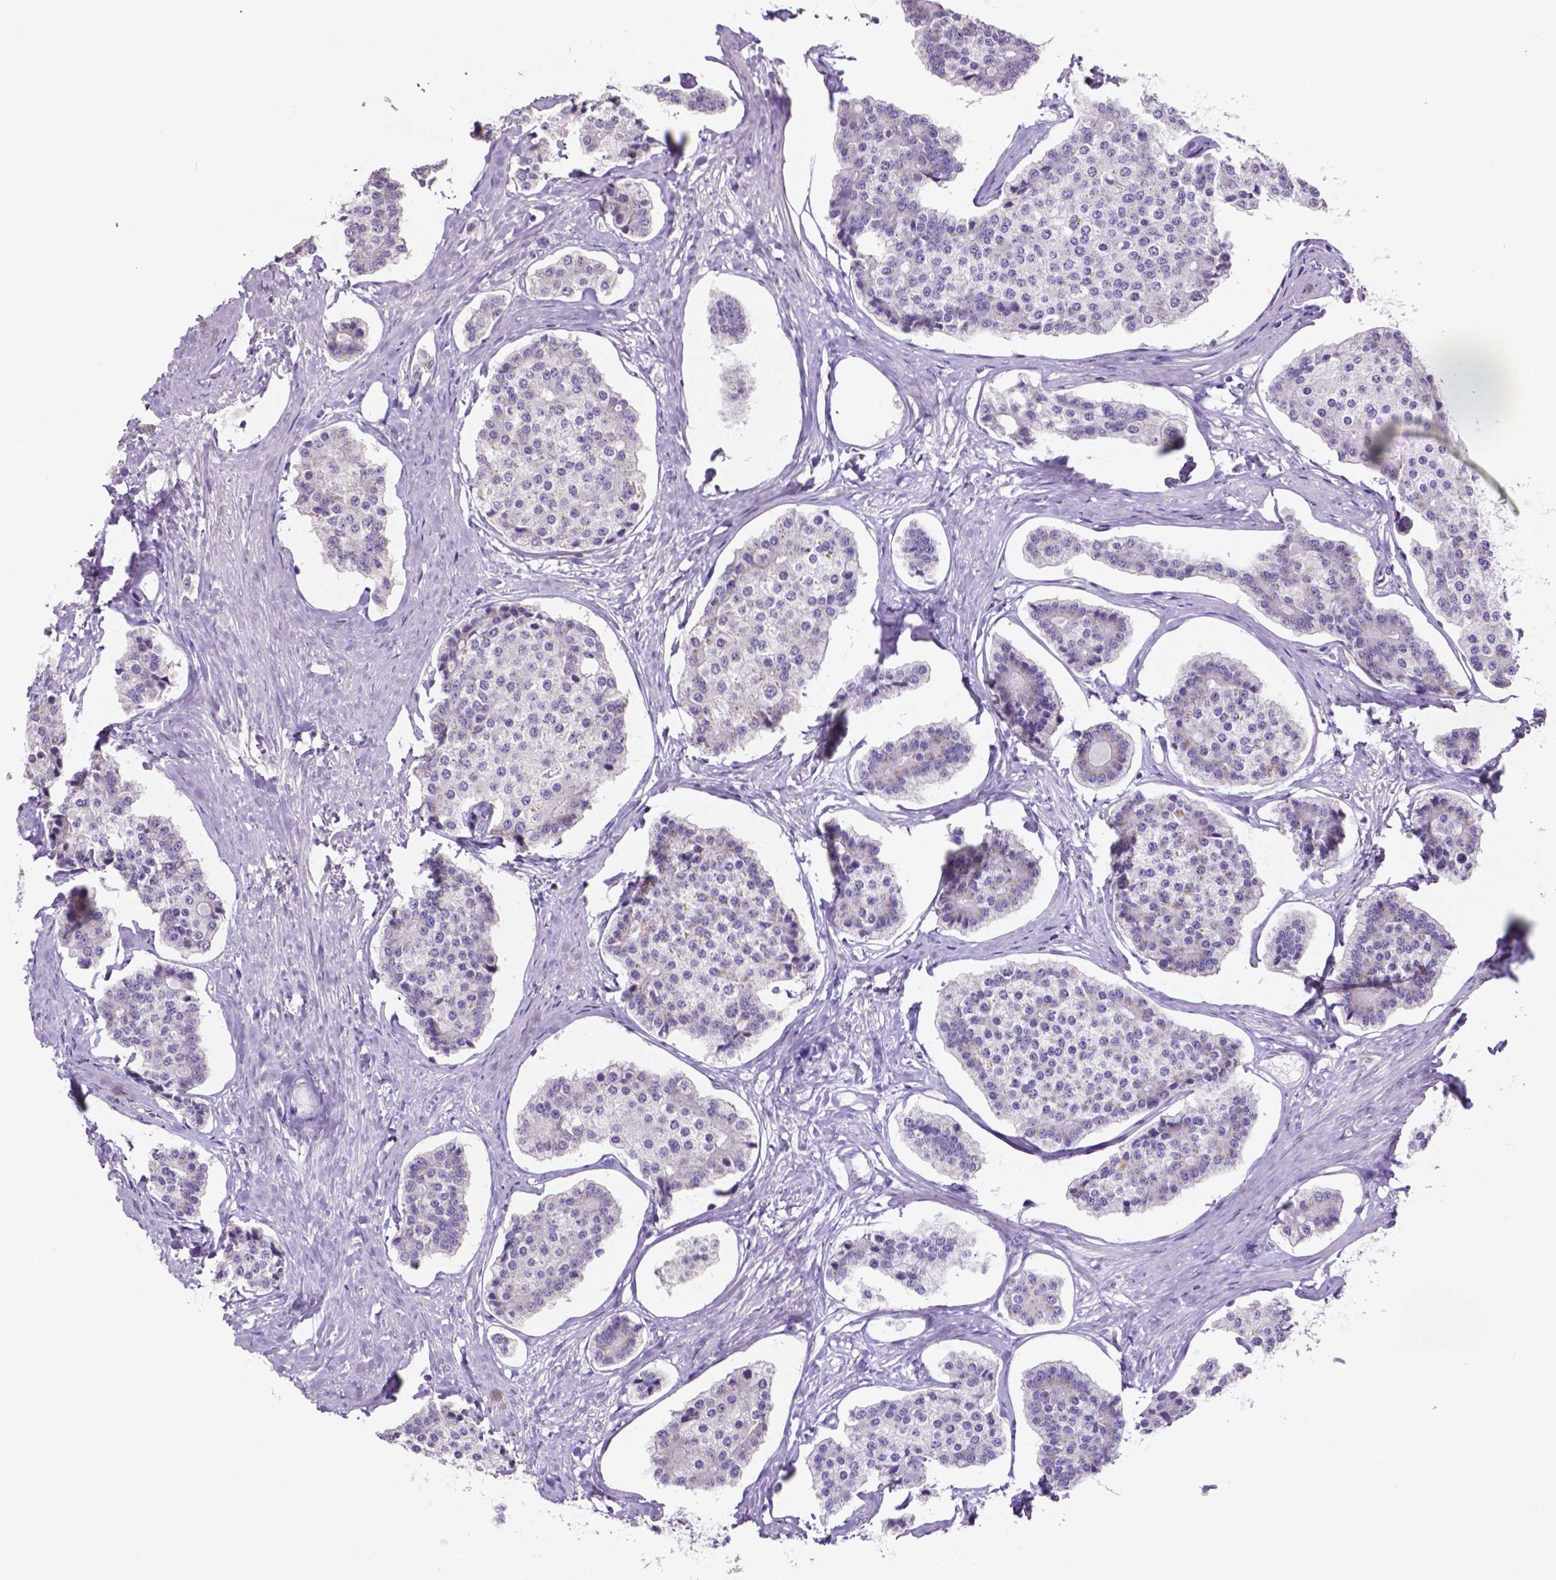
{"staining": {"intensity": "negative", "quantity": "none", "location": "none"}, "tissue": "carcinoid", "cell_type": "Tumor cells", "image_type": "cancer", "snomed": [{"axis": "morphology", "description": "Carcinoid, malignant, NOS"}, {"axis": "topography", "description": "Small intestine"}], "caption": "DAB immunohistochemical staining of human carcinoid reveals no significant positivity in tumor cells. (DAB immunohistochemistry visualized using brightfield microscopy, high magnification).", "gene": "SLC22A2", "patient": {"sex": "female", "age": 65}}